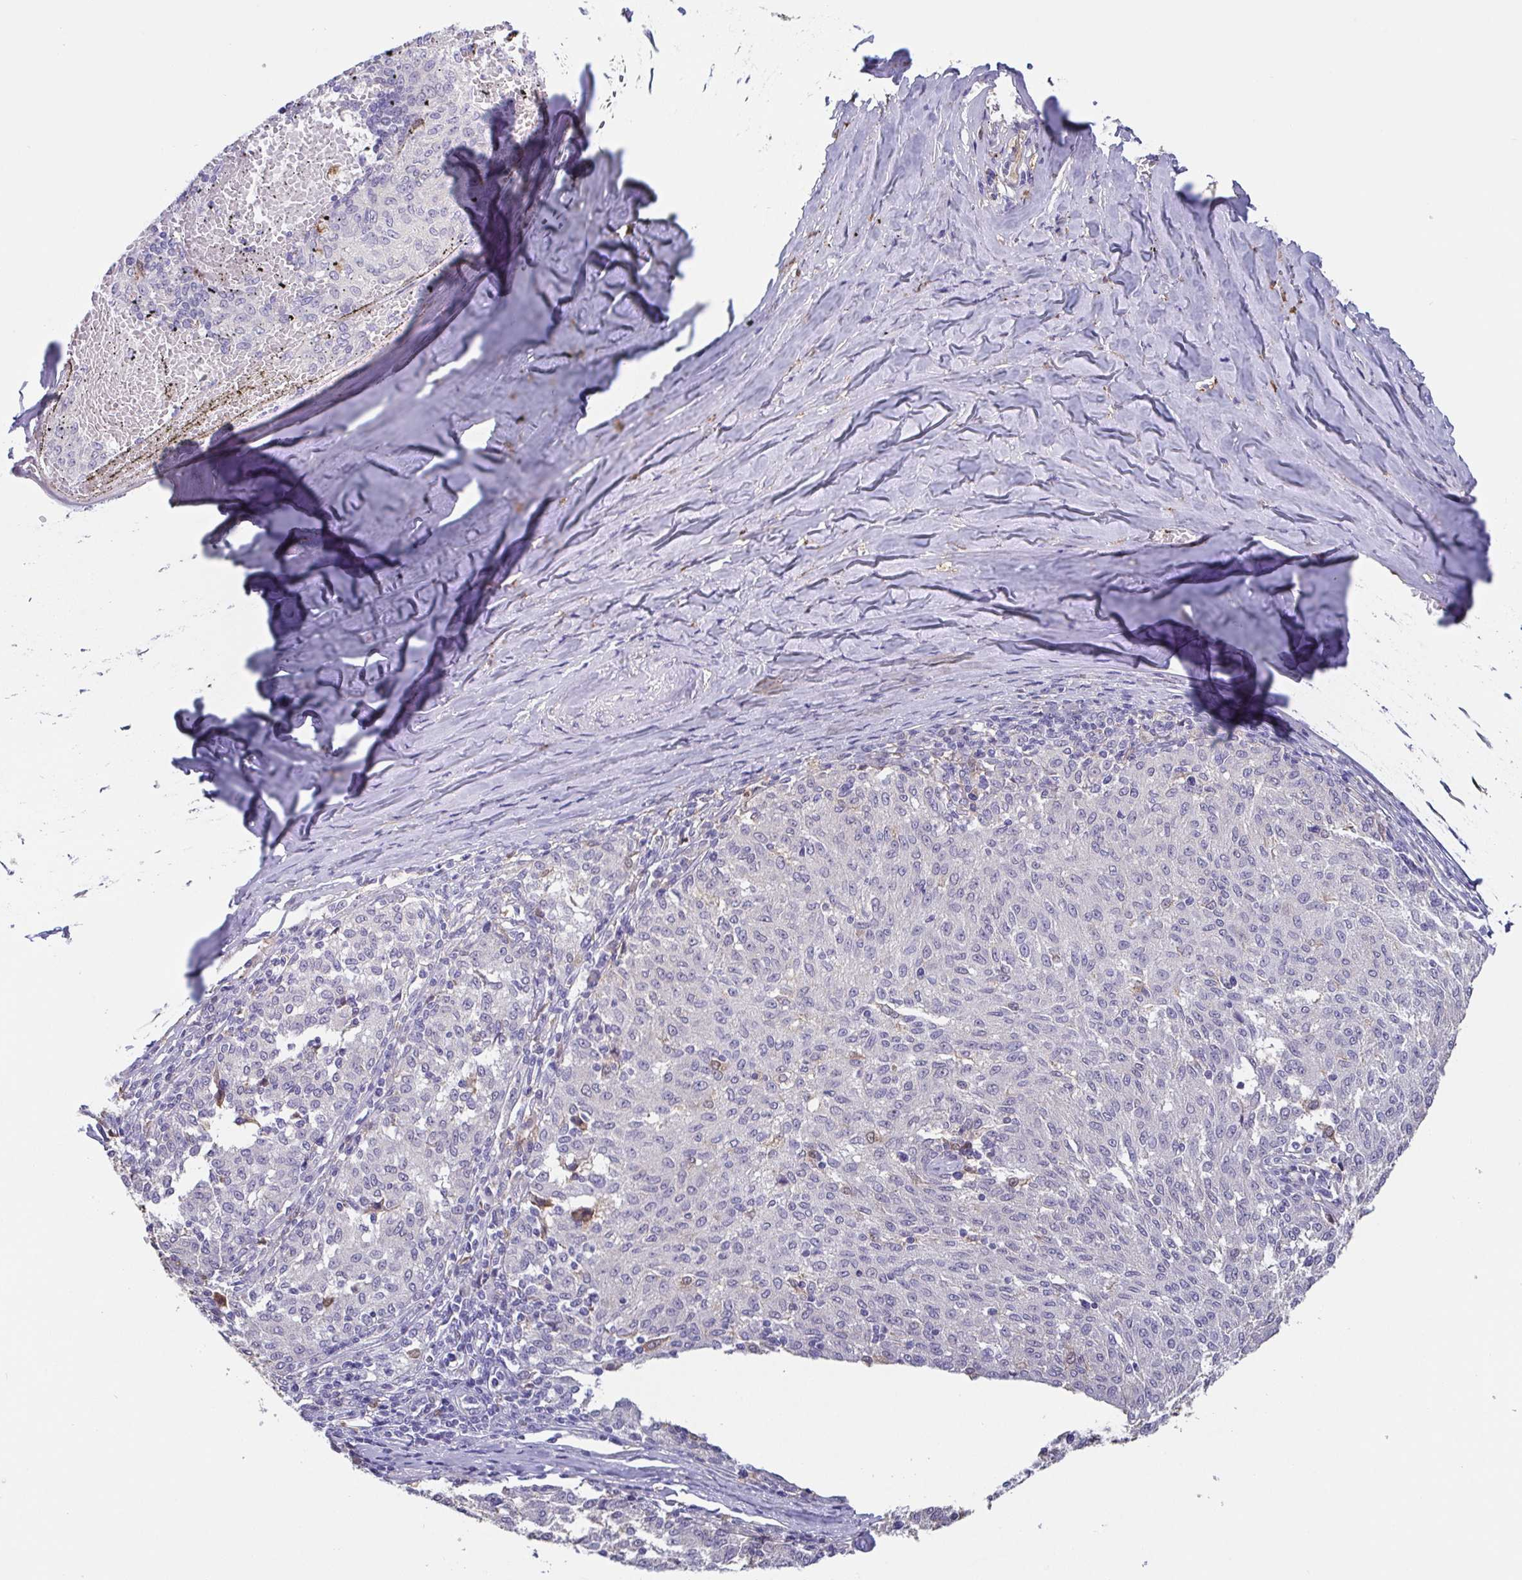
{"staining": {"intensity": "negative", "quantity": "none", "location": "none"}, "tissue": "melanoma", "cell_type": "Tumor cells", "image_type": "cancer", "snomed": [{"axis": "morphology", "description": "Malignant melanoma, NOS"}, {"axis": "topography", "description": "Skin"}], "caption": "This is an IHC image of melanoma. There is no expression in tumor cells.", "gene": "IDH1", "patient": {"sex": "female", "age": 72}}